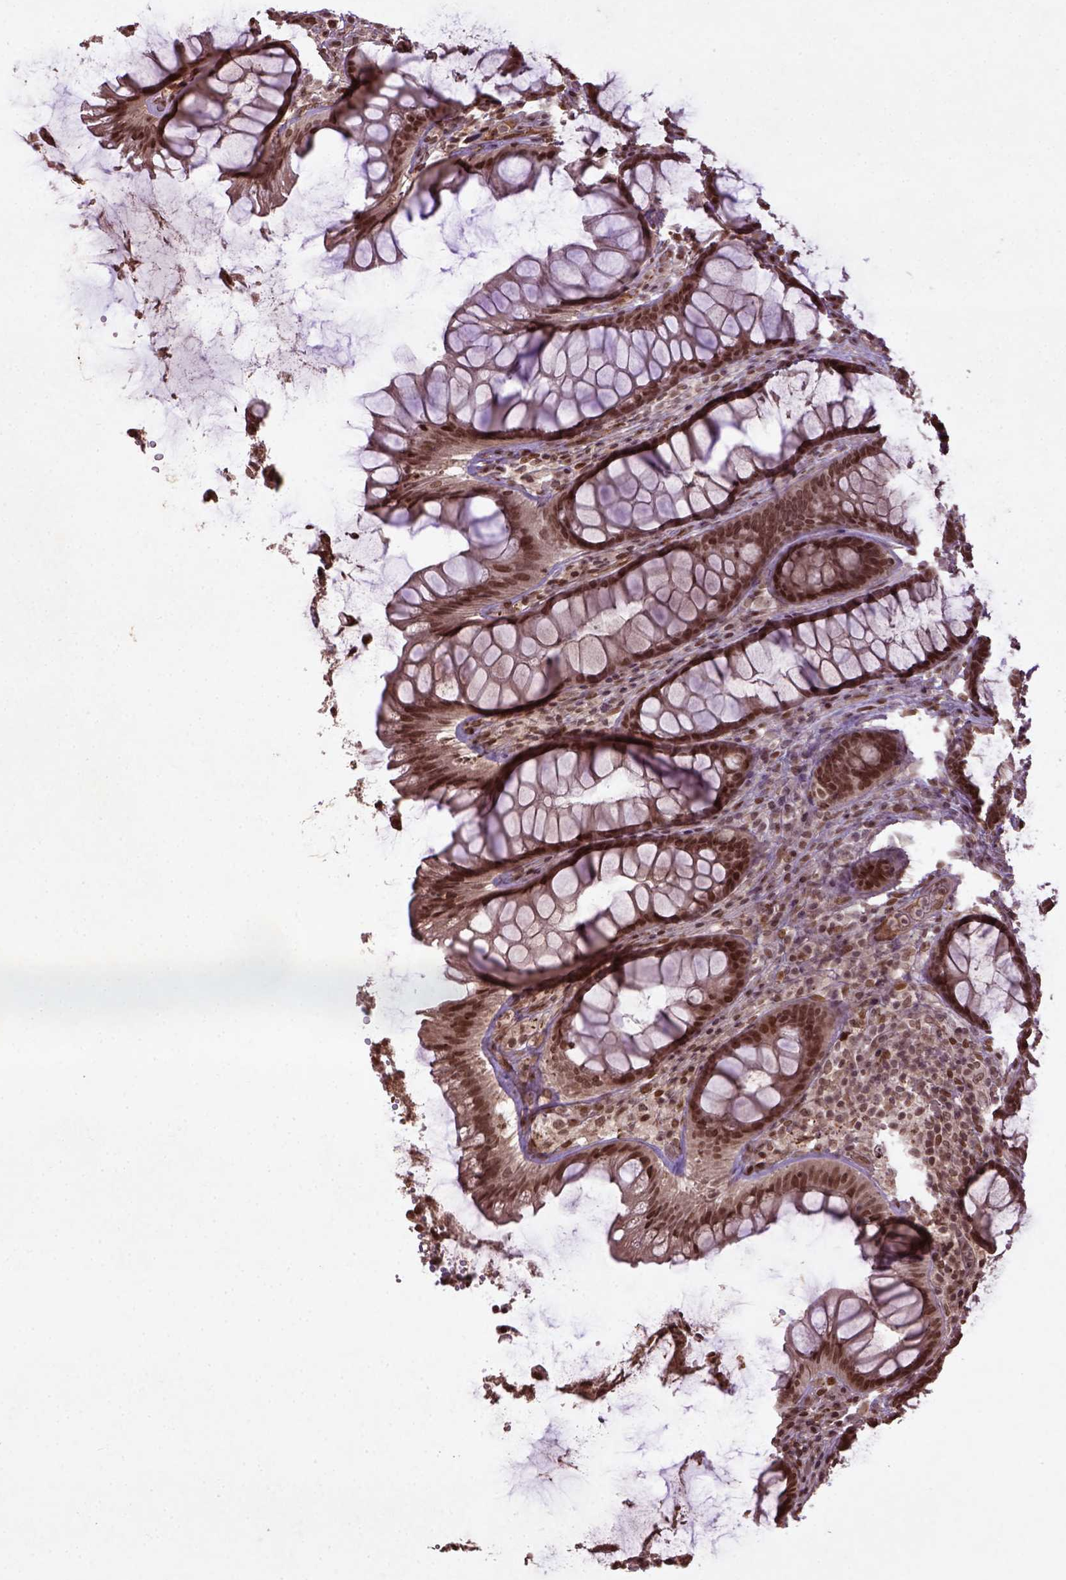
{"staining": {"intensity": "moderate", "quantity": ">75%", "location": "nuclear"}, "tissue": "rectum", "cell_type": "Glandular cells", "image_type": "normal", "snomed": [{"axis": "morphology", "description": "Normal tissue, NOS"}, {"axis": "topography", "description": "Rectum"}], "caption": "A medium amount of moderate nuclear positivity is identified in about >75% of glandular cells in benign rectum.", "gene": "BANF1", "patient": {"sex": "male", "age": 72}}